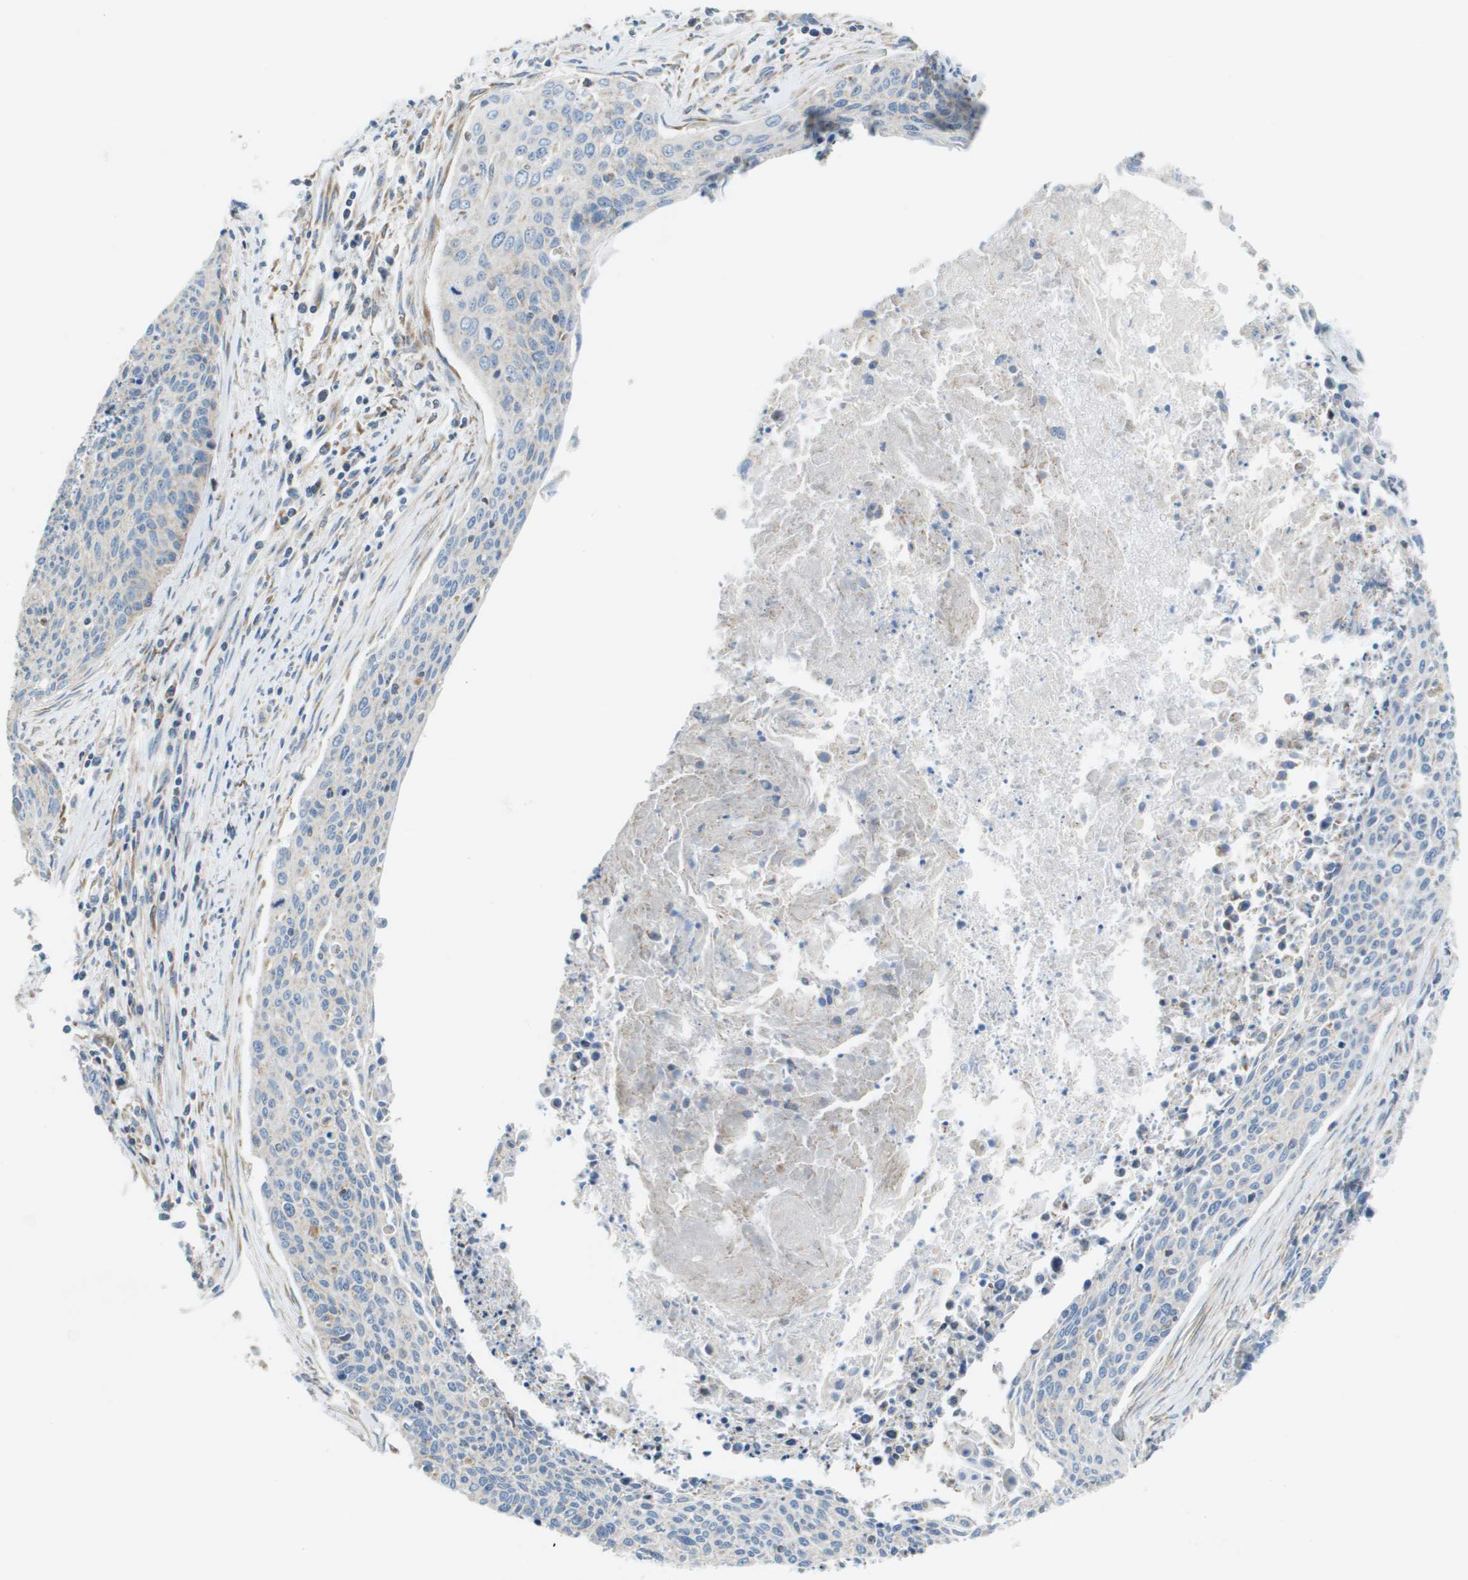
{"staining": {"intensity": "negative", "quantity": "none", "location": "none"}, "tissue": "cervical cancer", "cell_type": "Tumor cells", "image_type": "cancer", "snomed": [{"axis": "morphology", "description": "Squamous cell carcinoma, NOS"}, {"axis": "topography", "description": "Cervix"}], "caption": "This is a micrograph of immunohistochemistry (IHC) staining of cervical cancer (squamous cell carcinoma), which shows no staining in tumor cells.", "gene": "TAOK3", "patient": {"sex": "female", "age": 55}}